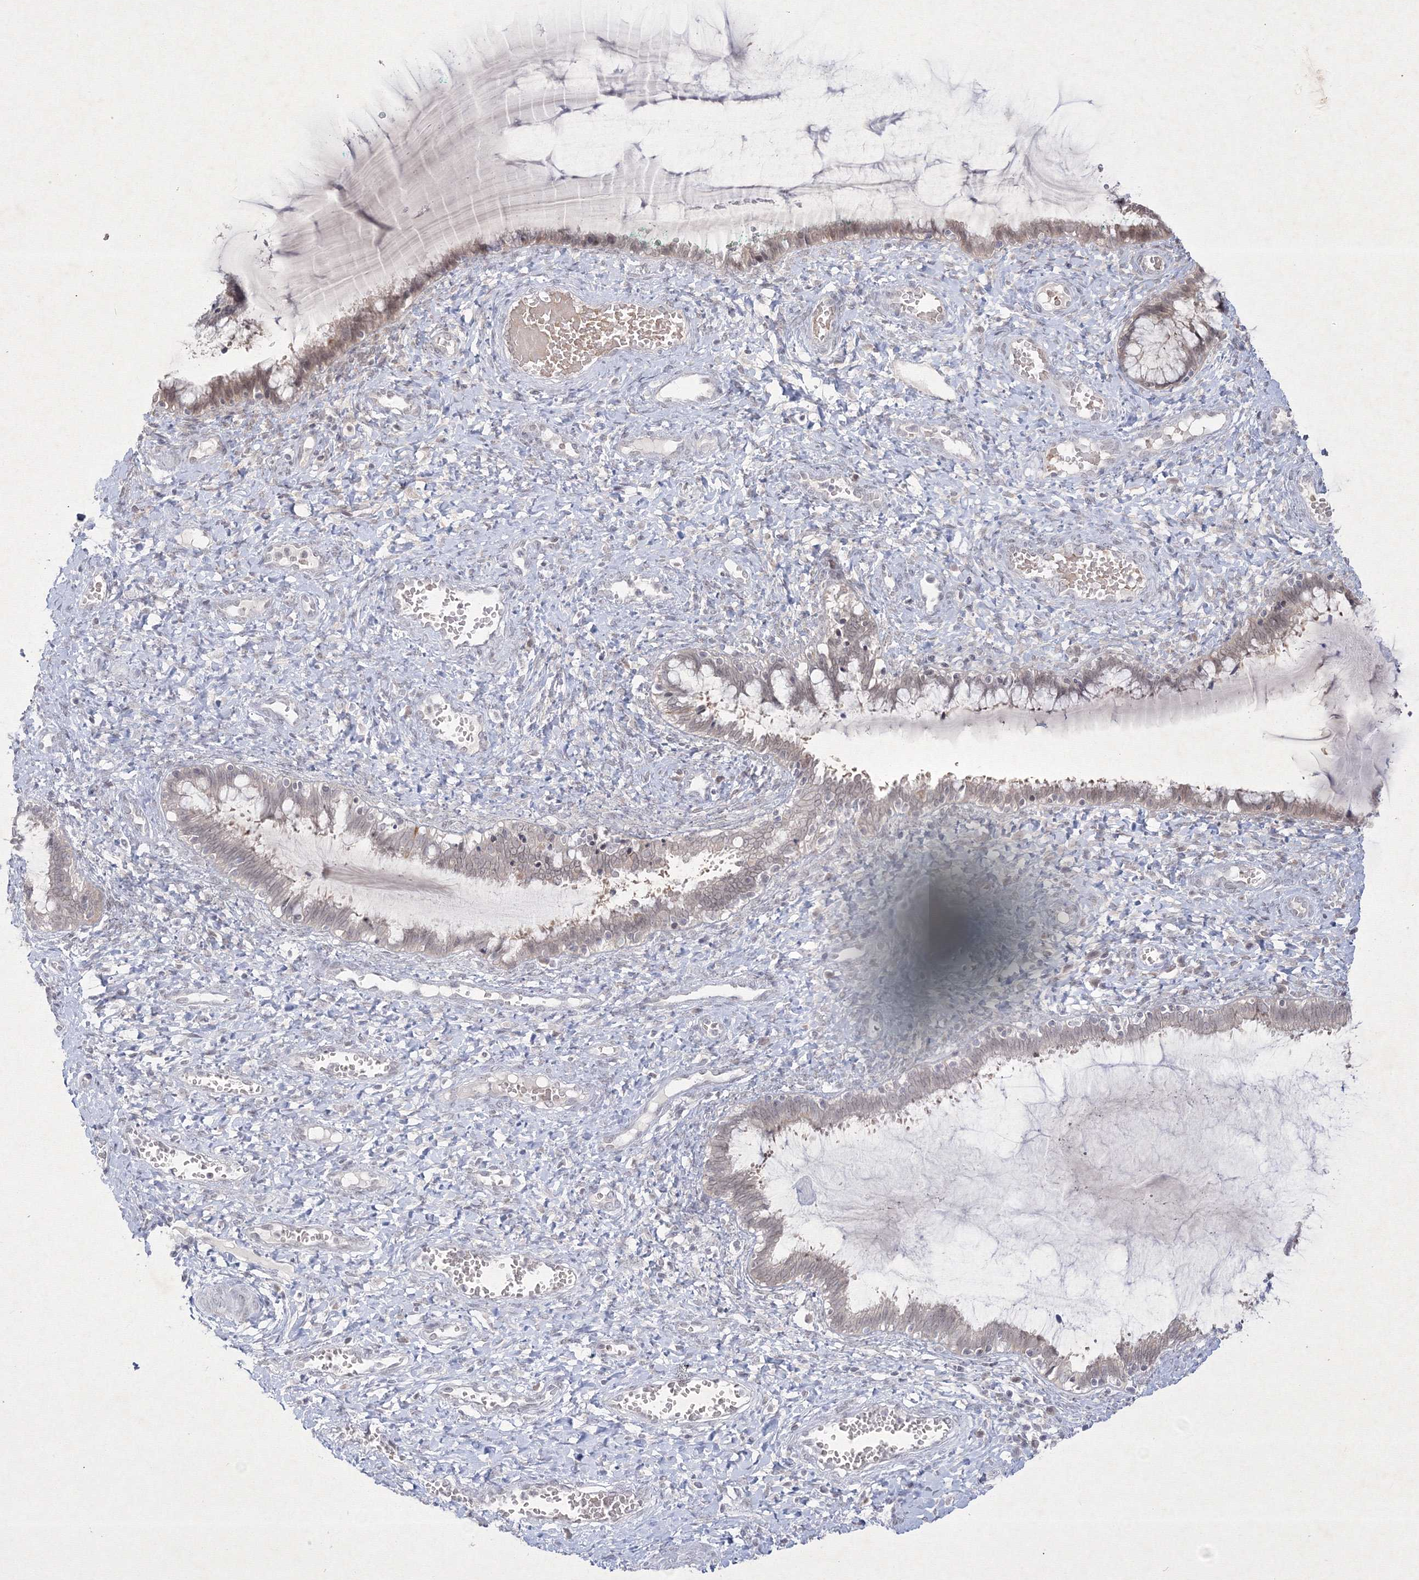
{"staining": {"intensity": "weak", "quantity": "25%-75%", "location": "cytoplasmic/membranous,nuclear"}, "tissue": "cervix", "cell_type": "Glandular cells", "image_type": "normal", "snomed": [{"axis": "morphology", "description": "Normal tissue, NOS"}, {"axis": "morphology", "description": "Adenocarcinoma, NOS"}, {"axis": "topography", "description": "Cervix"}], "caption": "Approximately 25%-75% of glandular cells in normal cervix demonstrate weak cytoplasmic/membranous,nuclear protein positivity as visualized by brown immunohistochemical staining.", "gene": "NXPE3", "patient": {"sex": "female", "age": 29}}